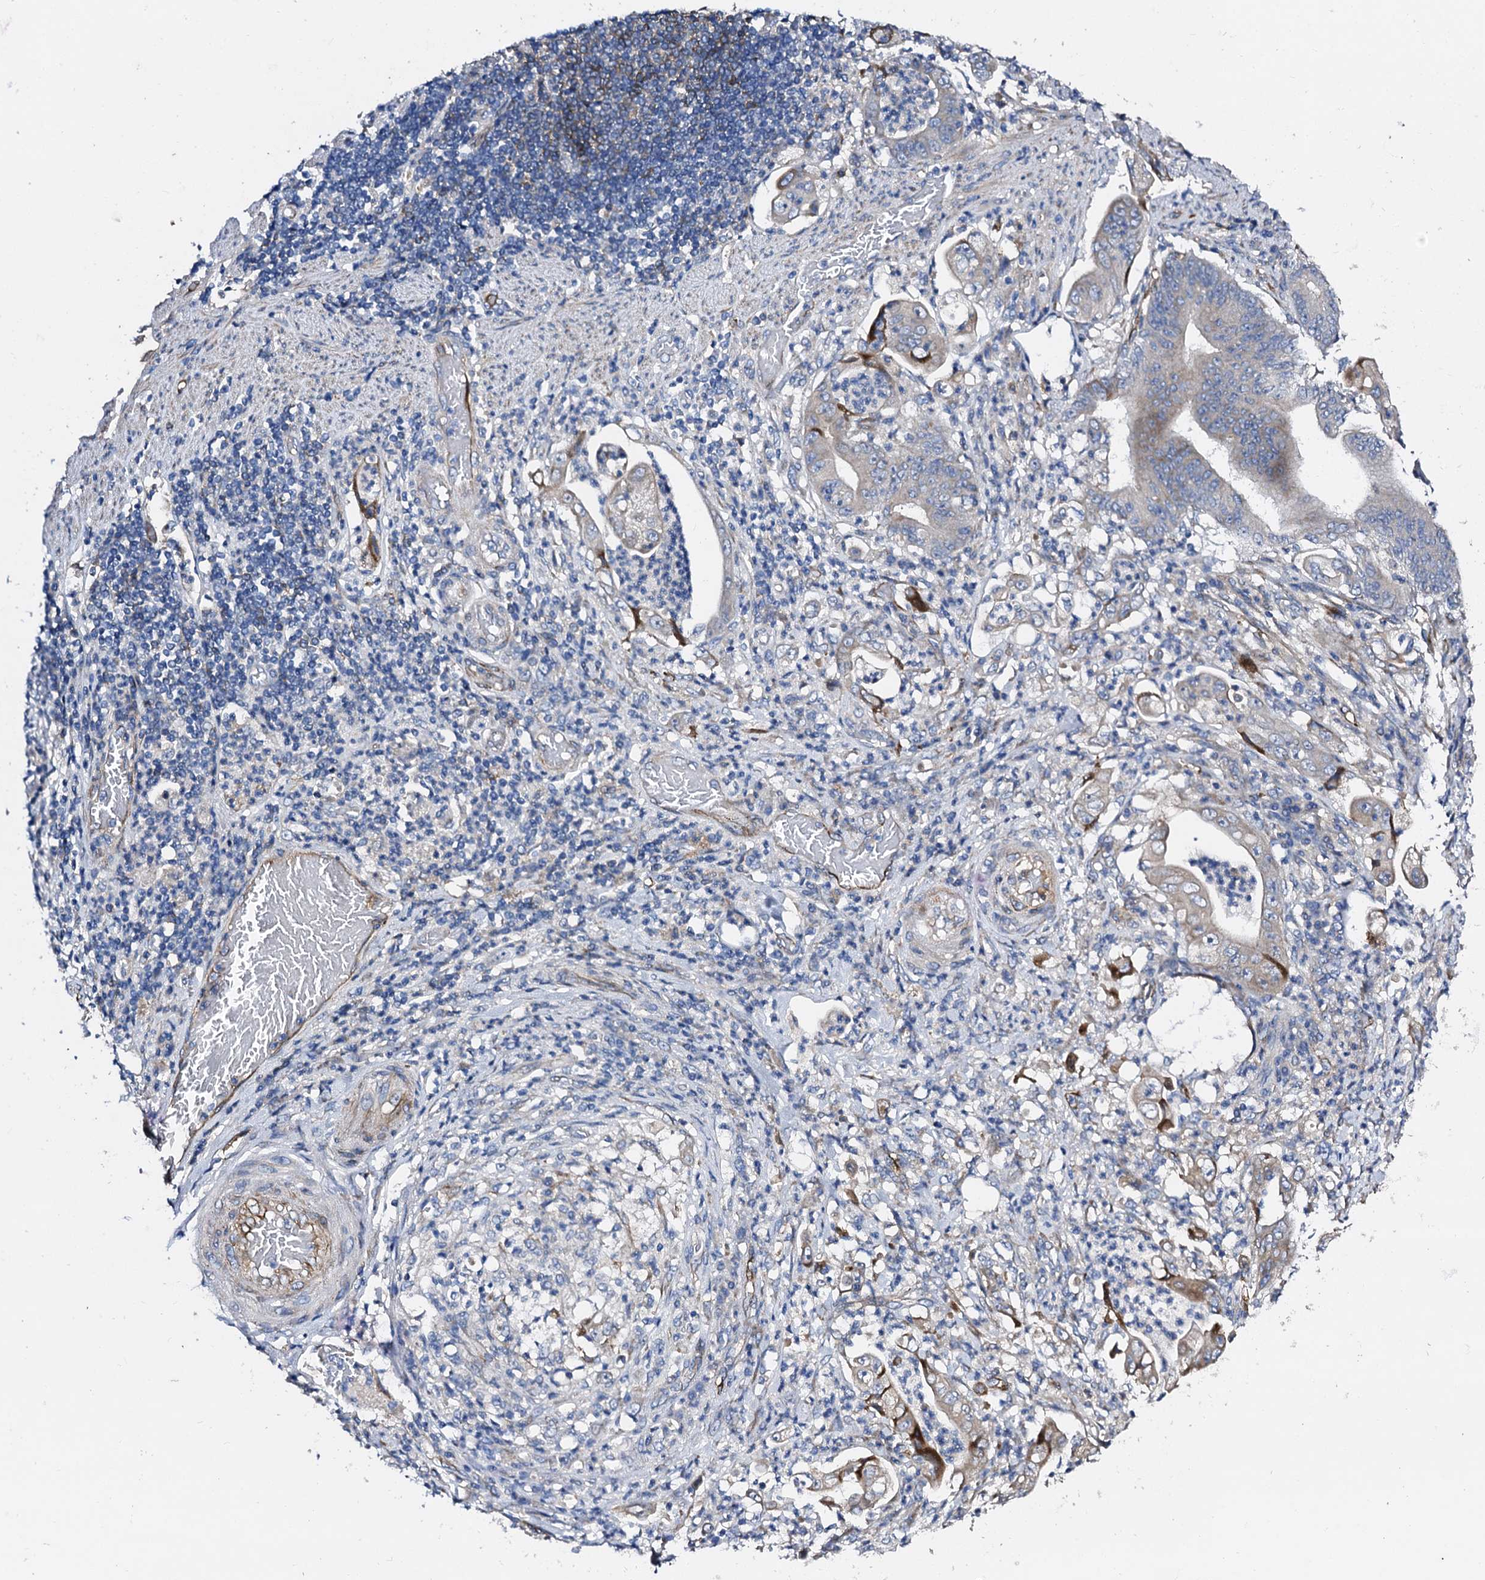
{"staining": {"intensity": "strong", "quantity": "<25%", "location": "cytoplasmic/membranous"}, "tissue": "stomach cancer", "cell_type": "Tumor cells", "image_type": "cancer", "snomed": [{"axis": "morphology", "description": "Adenocarcinoma, NOS"}, {"axis": "topography", "description": "Stomach"}], "caption": "There is medium levels of strong cytoplasmic/membranous positivity in tumor cells of stomach adenocarcinoma, as demonstrated by immunohistochemical staining (brown color).", "gene": "DBX1", "patient": {"sex": "female", "age": 73}}